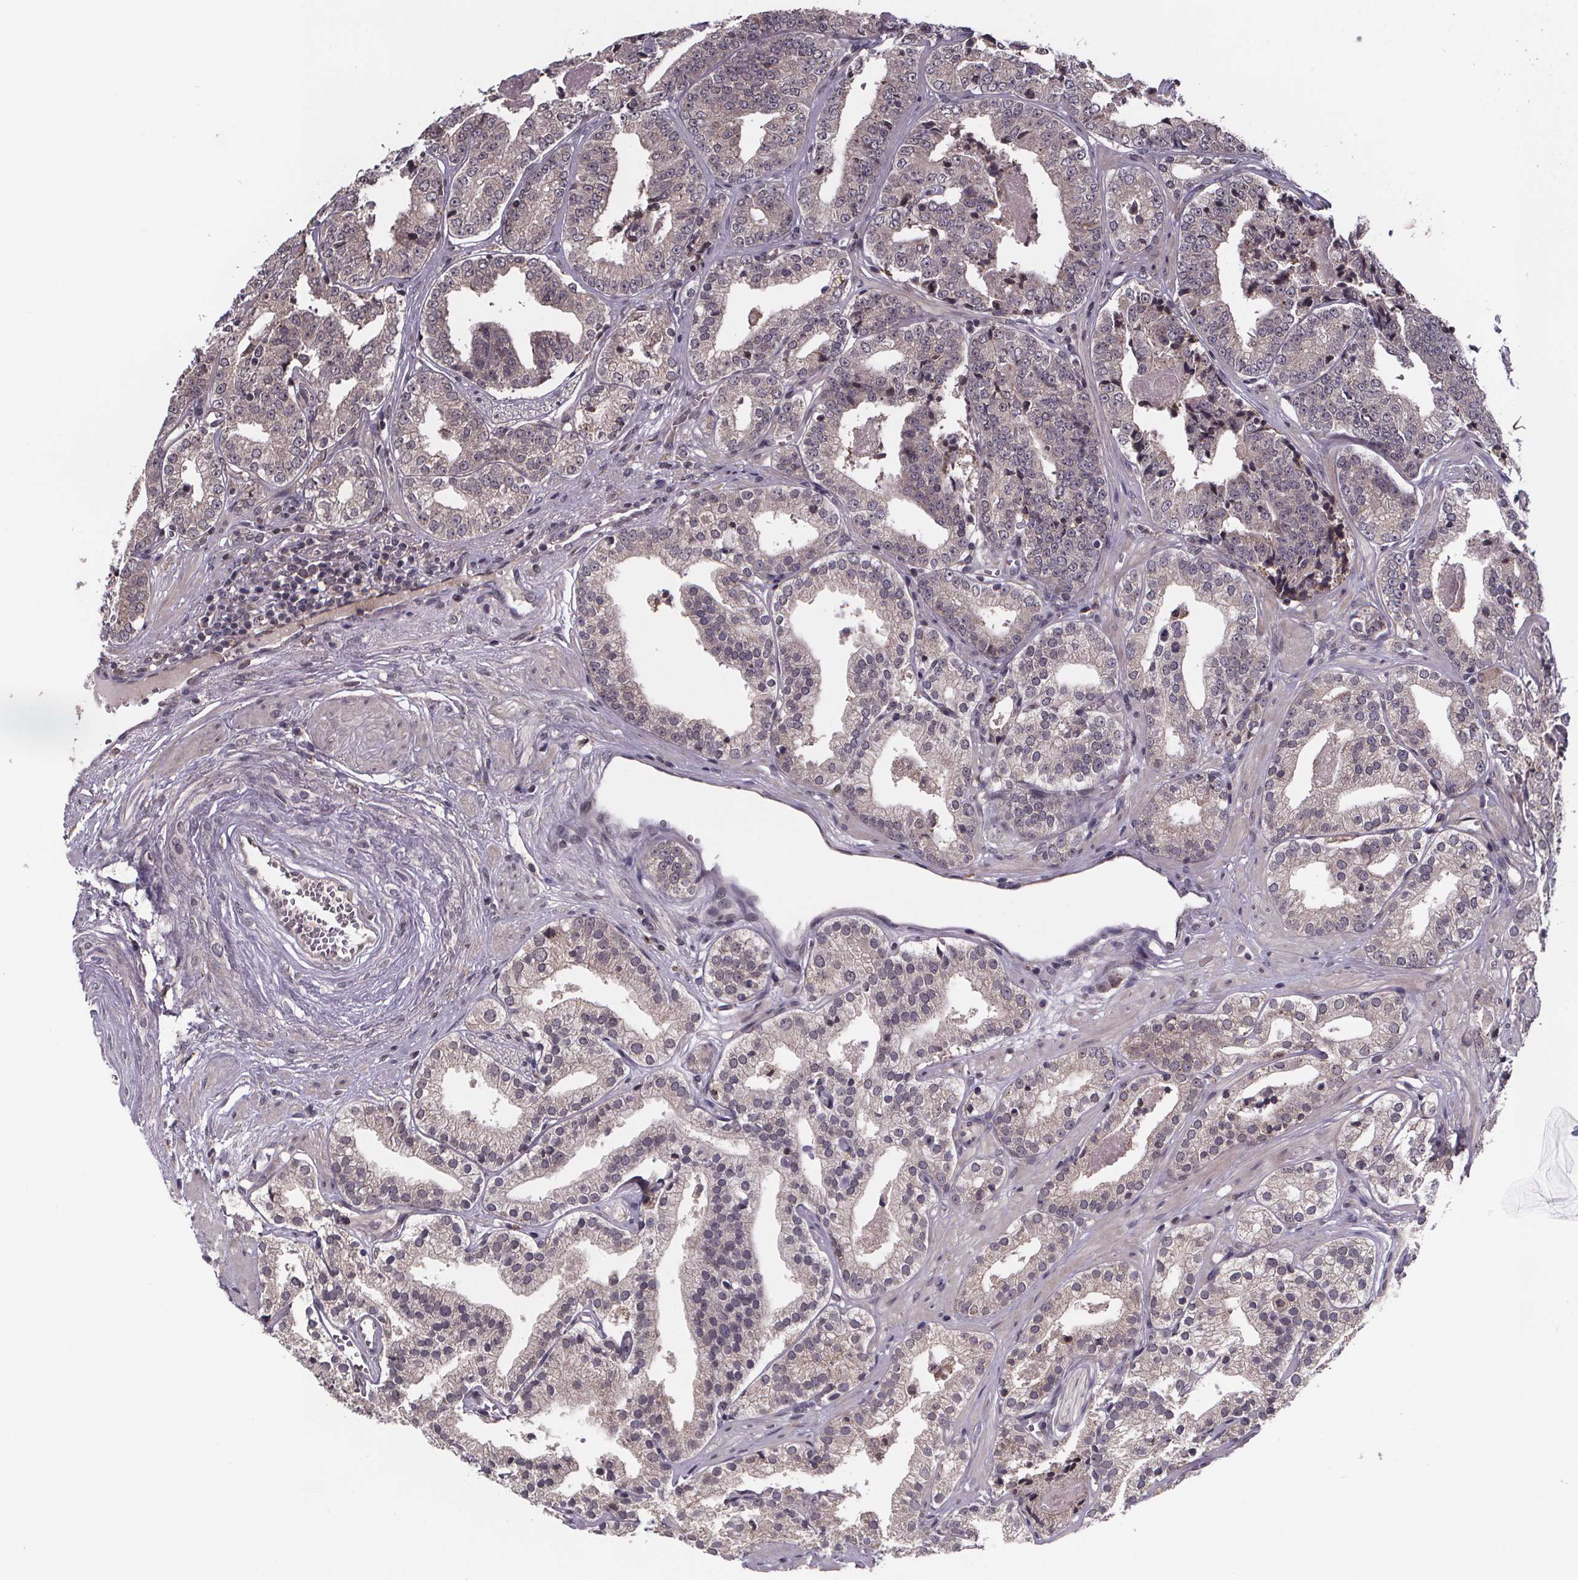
{"staining": {"intensity": "weak", "quantity": "25%-75%", "location": "cytoplasmic/membranous"}, "tissue": "prostate cancer", "cell_type": "Tumor cells", "image_type": "cancer", "snomed": [{"axis": "morphology", "description": "Adenocarcinoma, Low grade"}, {"axis": "topography", "description": "Prostate"}], "caption": "A high-resolution micrograph shows immunohistochemistry (IHC) staining of prostate cancer (low-grade adenocarcinoma), which reveals weak cytoplasmic/membranous expression in about 25%-75% of tumor cells.", "gene": "SAT1", "patient": {"sex": "male", "age": 60}}